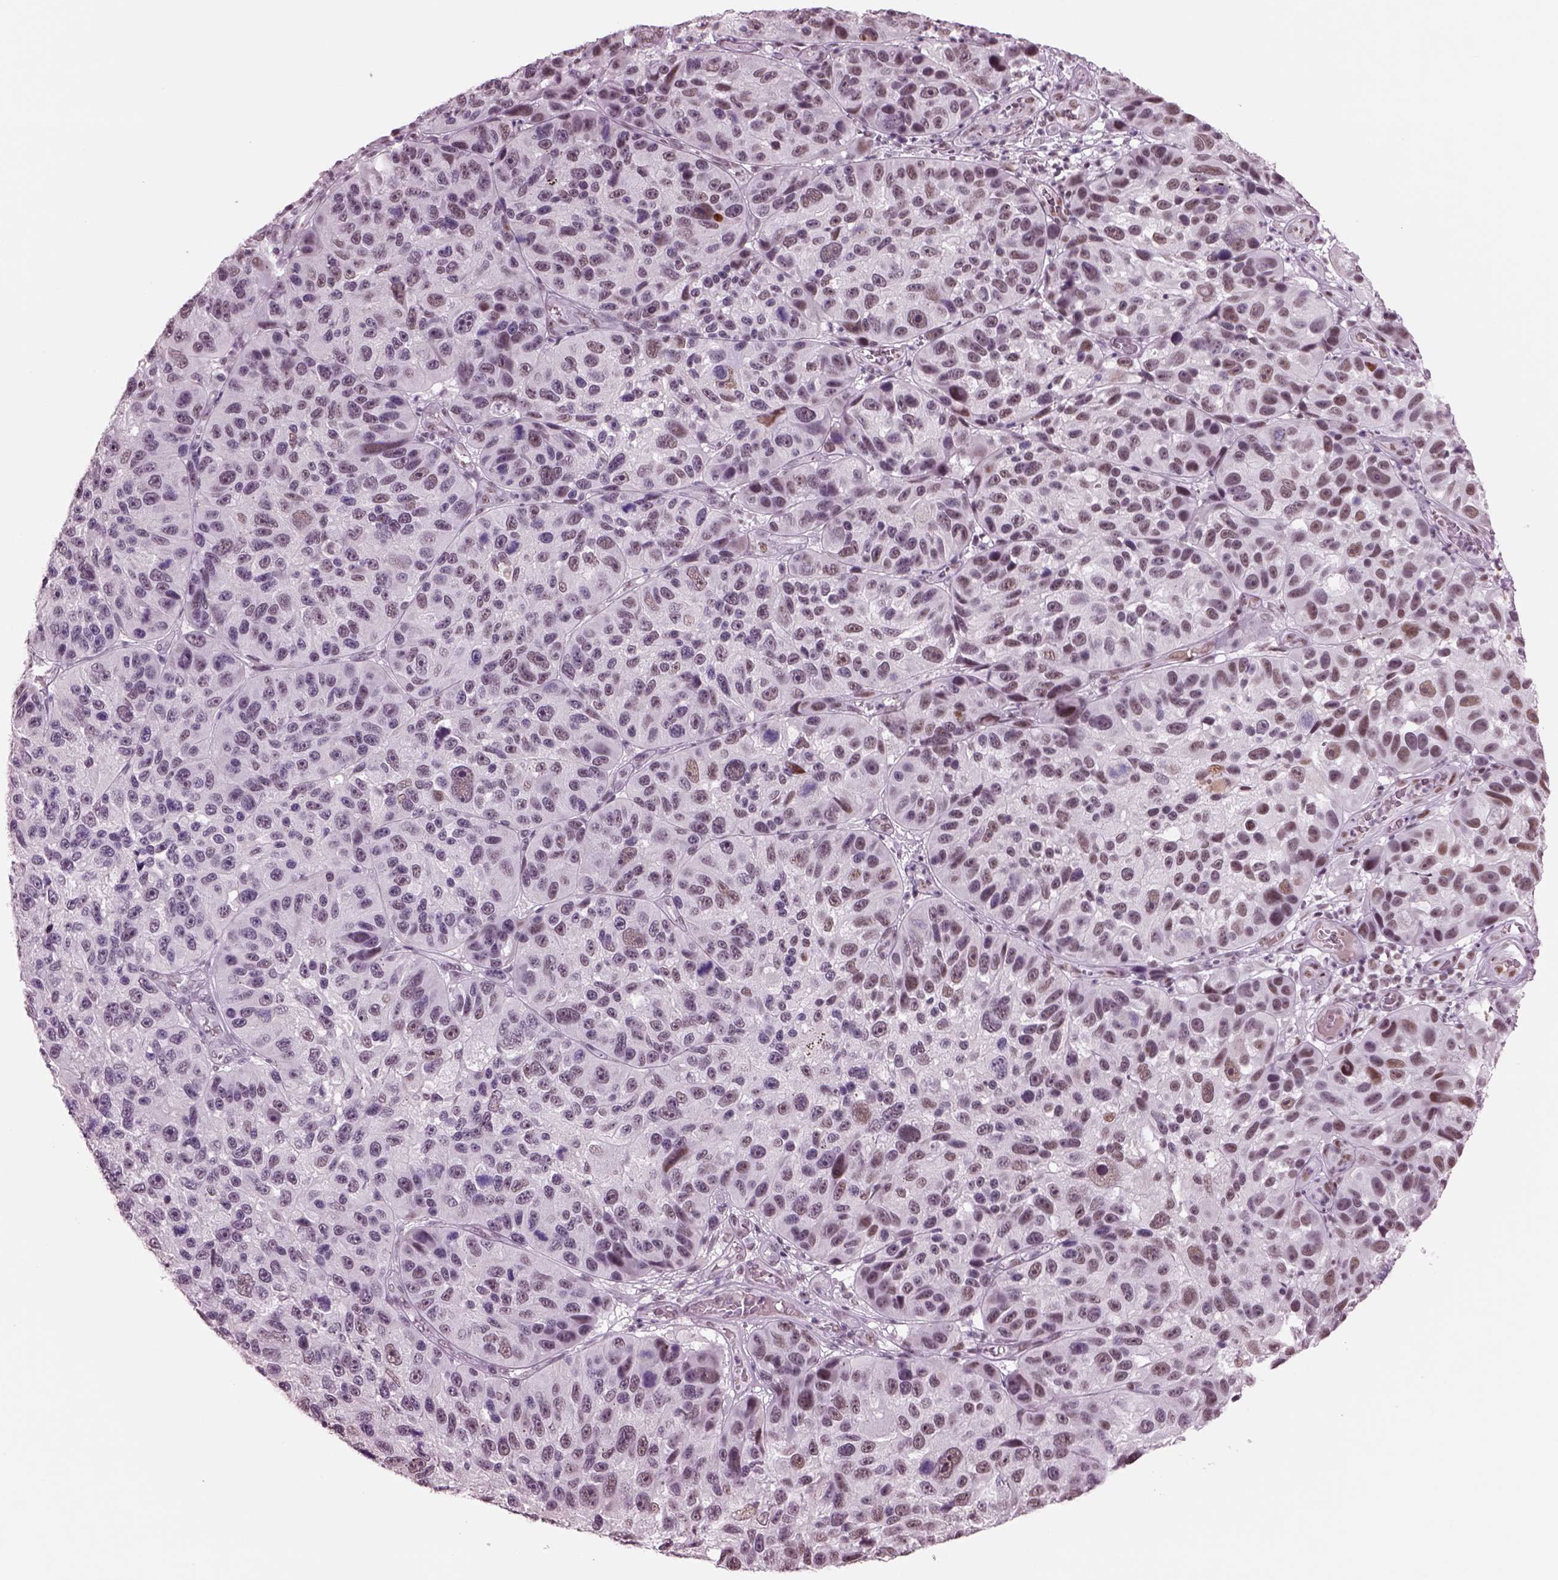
{"staining": {"intensity": "weak", "quantity": "<25%", "location": "nuclear"}, "tissue": "melanoma", "cell_type": "Tumor cells", "image_type": "cancer", "snomed": [{"axis": "morphology", "description": "Malignant melanoma, NOS"}, {"axis": "topography", "description": "Skin"}], "caption": "Immunohistochemical staining of melanoma demonstrates no significant expression in tumor cells. Nuclei are stained in blue.", "gene": "SEPHS1", "patient": {"sex": "male", "age": 53}}